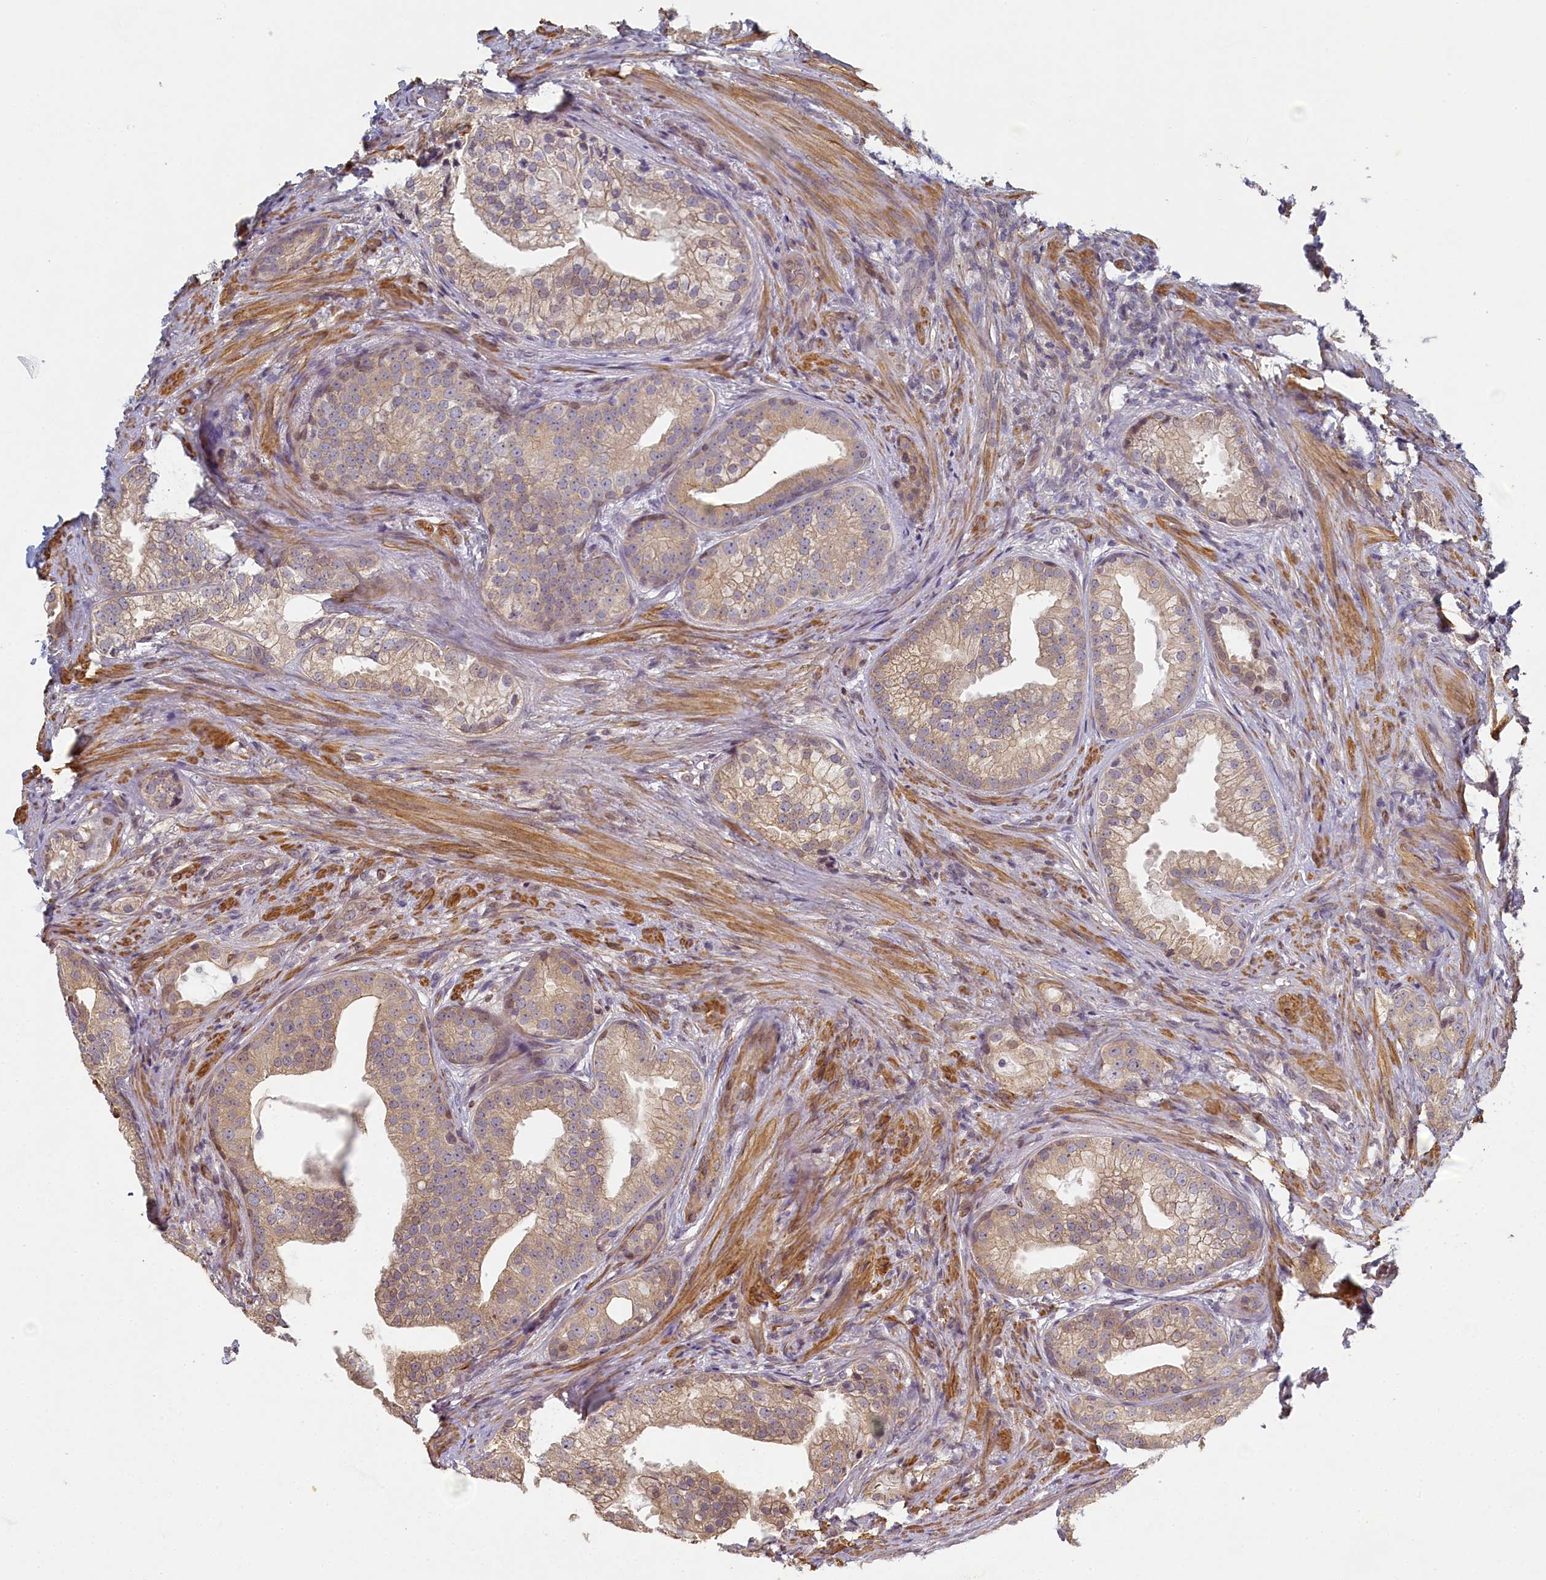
{"staining": {"intensity": "moderate", "quantity": "25%-75%", "location": "cytoplasmic/membranous"}, "tissue": "prostate cancer", "cell_type": "Tumor cells", "image_type": "cancer", "snomed": [{"axis": "morphology", "description": "Adenocarcinoma, Low grade"}, {"axis": "topography", "description": "Prostate"}], "caption": "A histopathology image of prostate cancer (low-grade adenocarcinoma) stained for a protein shows moderate cytoplasmic/membranous brown staining in tumor cells.", "gene": "DIXDC1", "patient": {"sex": "male", "age": 71}}